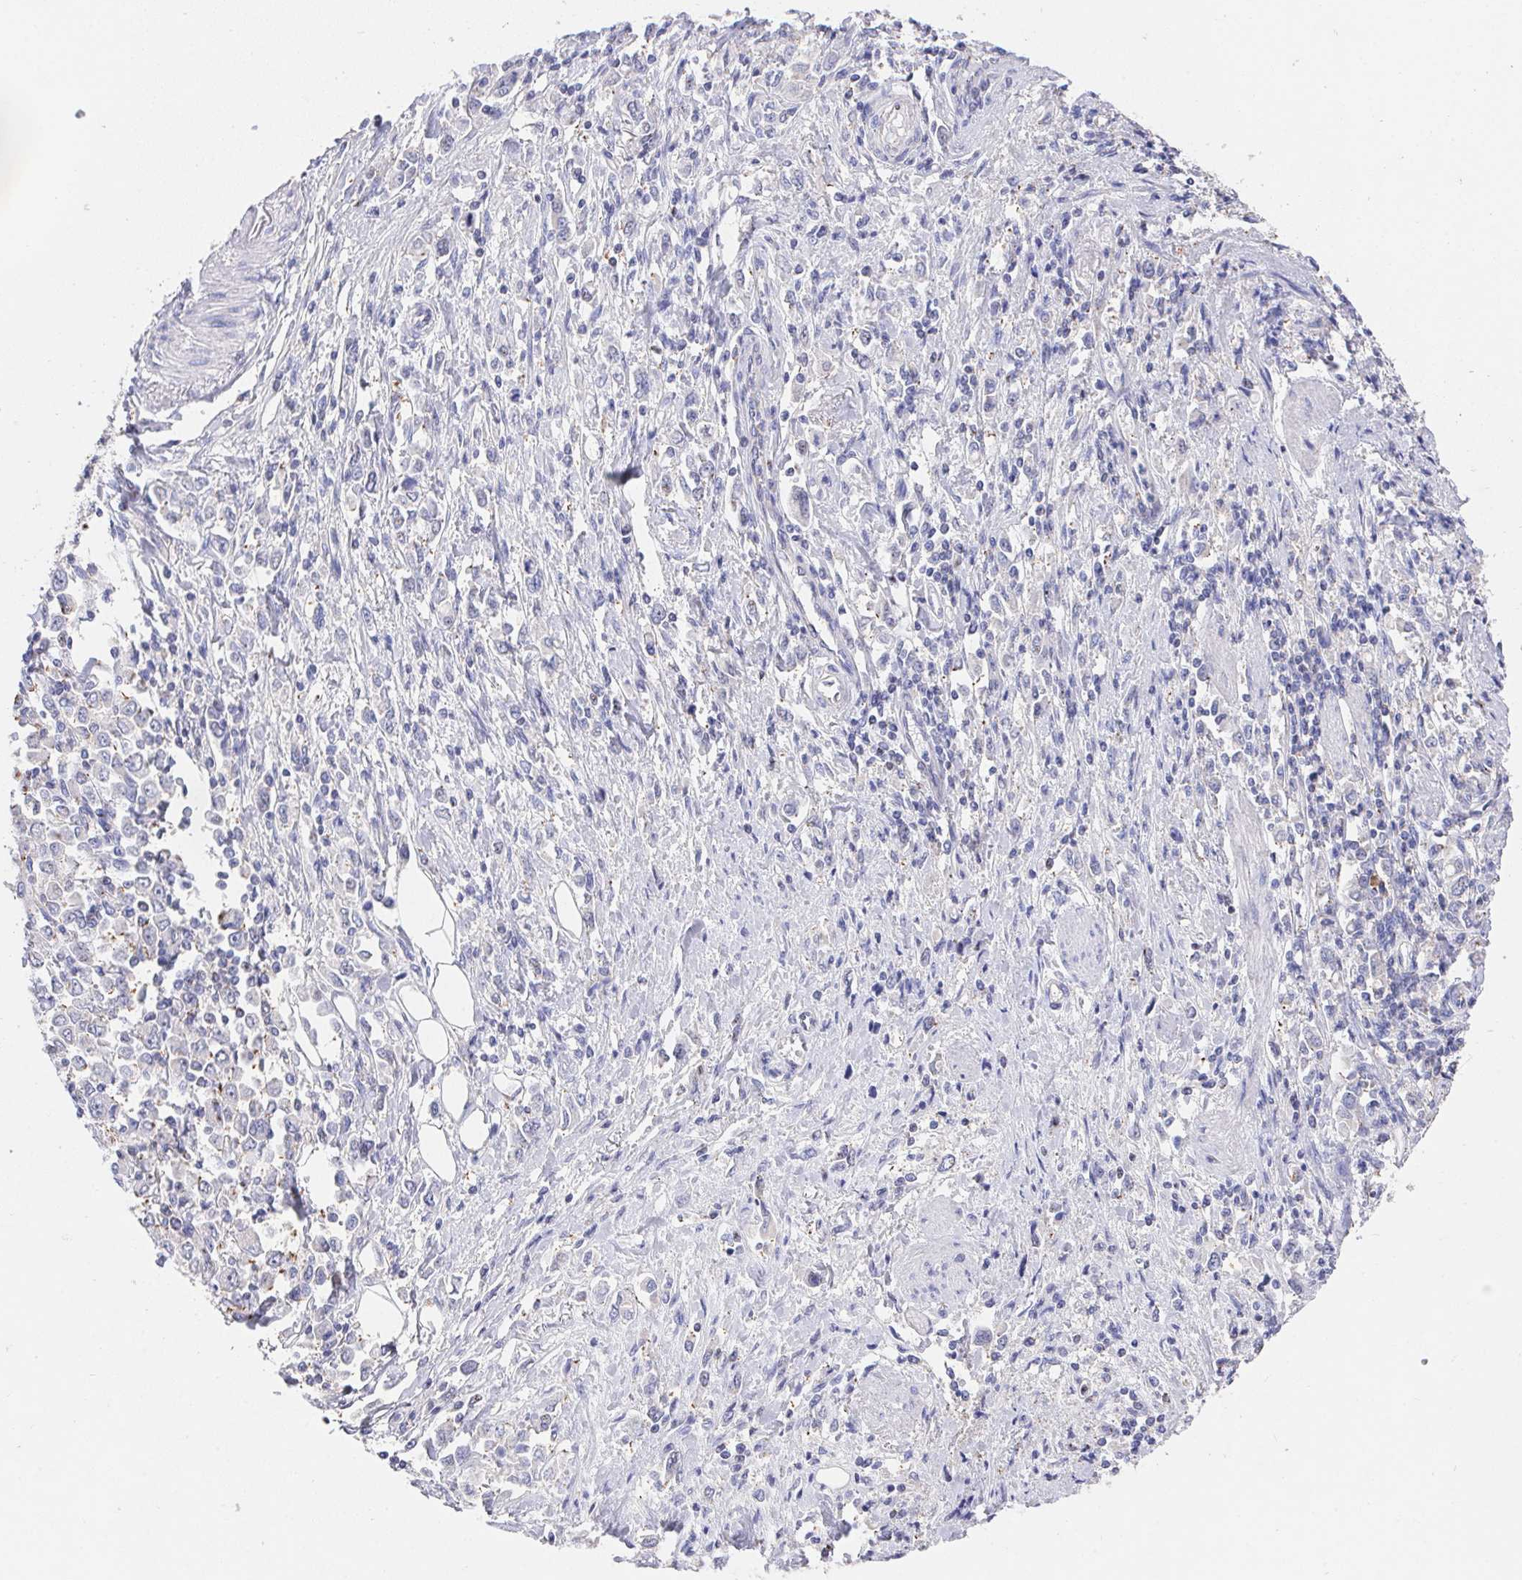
{"staining": {"intensity": "negative", "quantity": "none", "location": "none"}, "tissue": "stomach cancer", "cell_type": "Tumor cells", "image_type": "cancer", "snomed": [{"axis": "morphology", "description": "Adenocarcinoma, NOS"}, {"axis": "topography", "description": "Stomach, upper"}], "caption": "This is an immunohistochemistry (IHC) photomicrograph of adenocarcinoma (stomach). There is no staining in tumor cells.", "gene": "PRG3", "patient": {"sex": "male", "age": 70}}